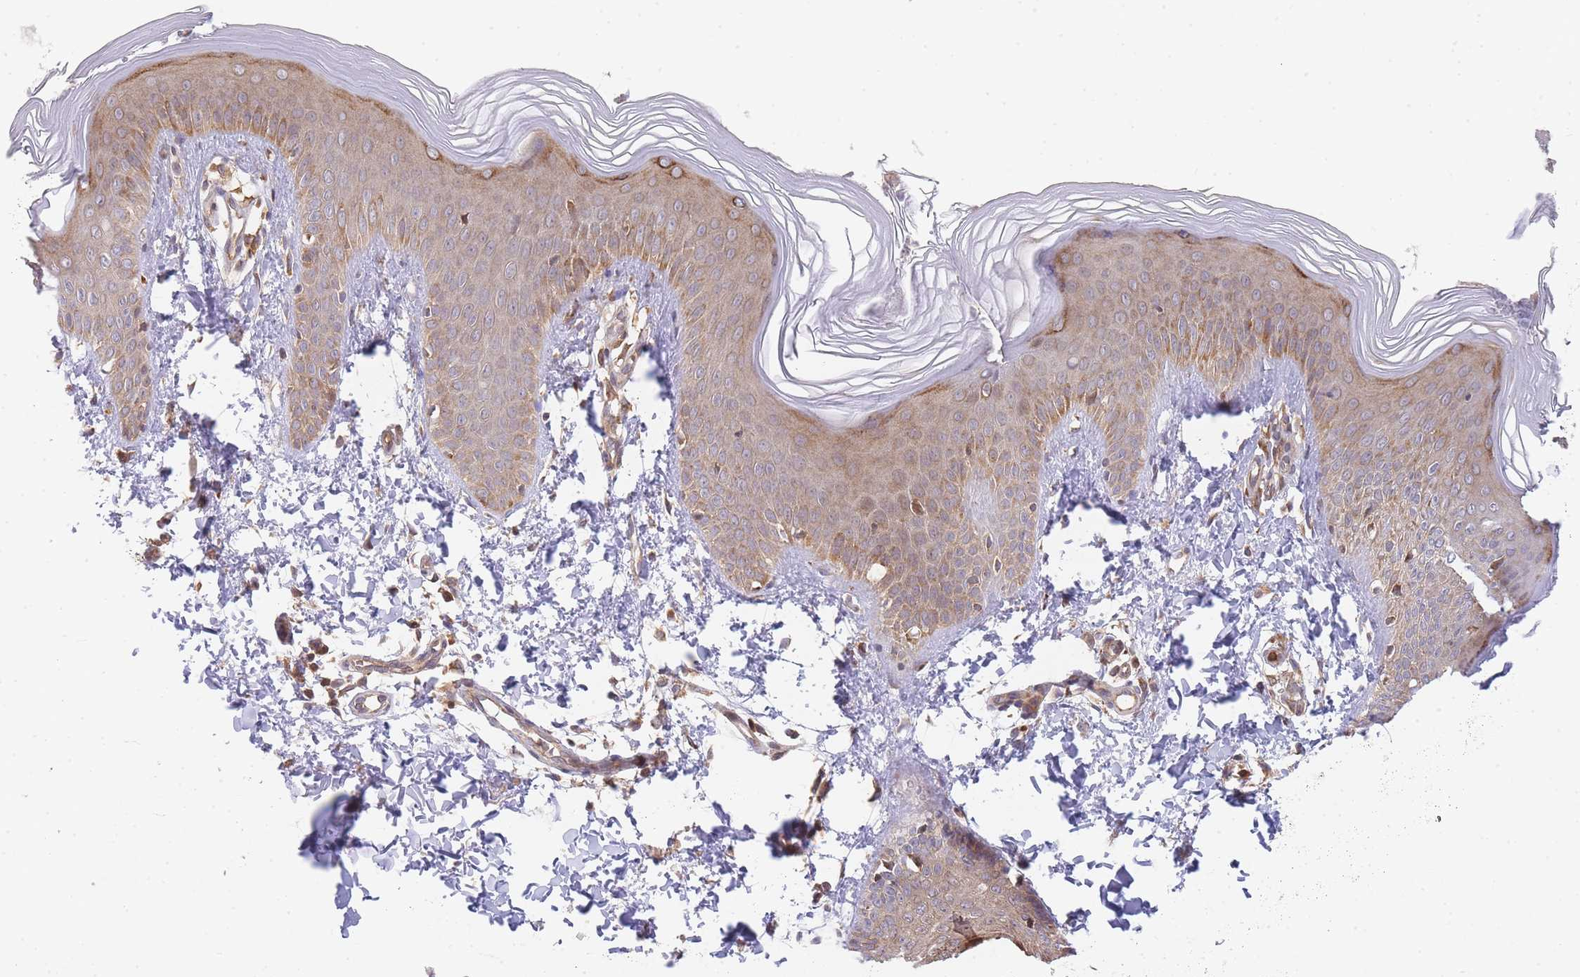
{"staining": {"intensity": "moderate", "quantity": ">75%", "location": "cytoplasmic/membranous"}, "tissue": "skin", "cell_type": "Epidermal cells", "image_type": "normal", "snomed": [{"axis": "morphology", "description": "Normal tissue, NOS"}, {"axis": "morphology", "description": "Inflammation, NOS"}, {"axis": "topography", "description": "Soft tissue"}, {"axis": "topography", "description": "Anal"}], "caption": "Brown immunohistochemical staining in normal skin displays moderate cytoplasmic/membranous staining in about >75% of epidermal cells.", "gene": "TRIM26", "patient": {"sex": "female", "age": 15}}